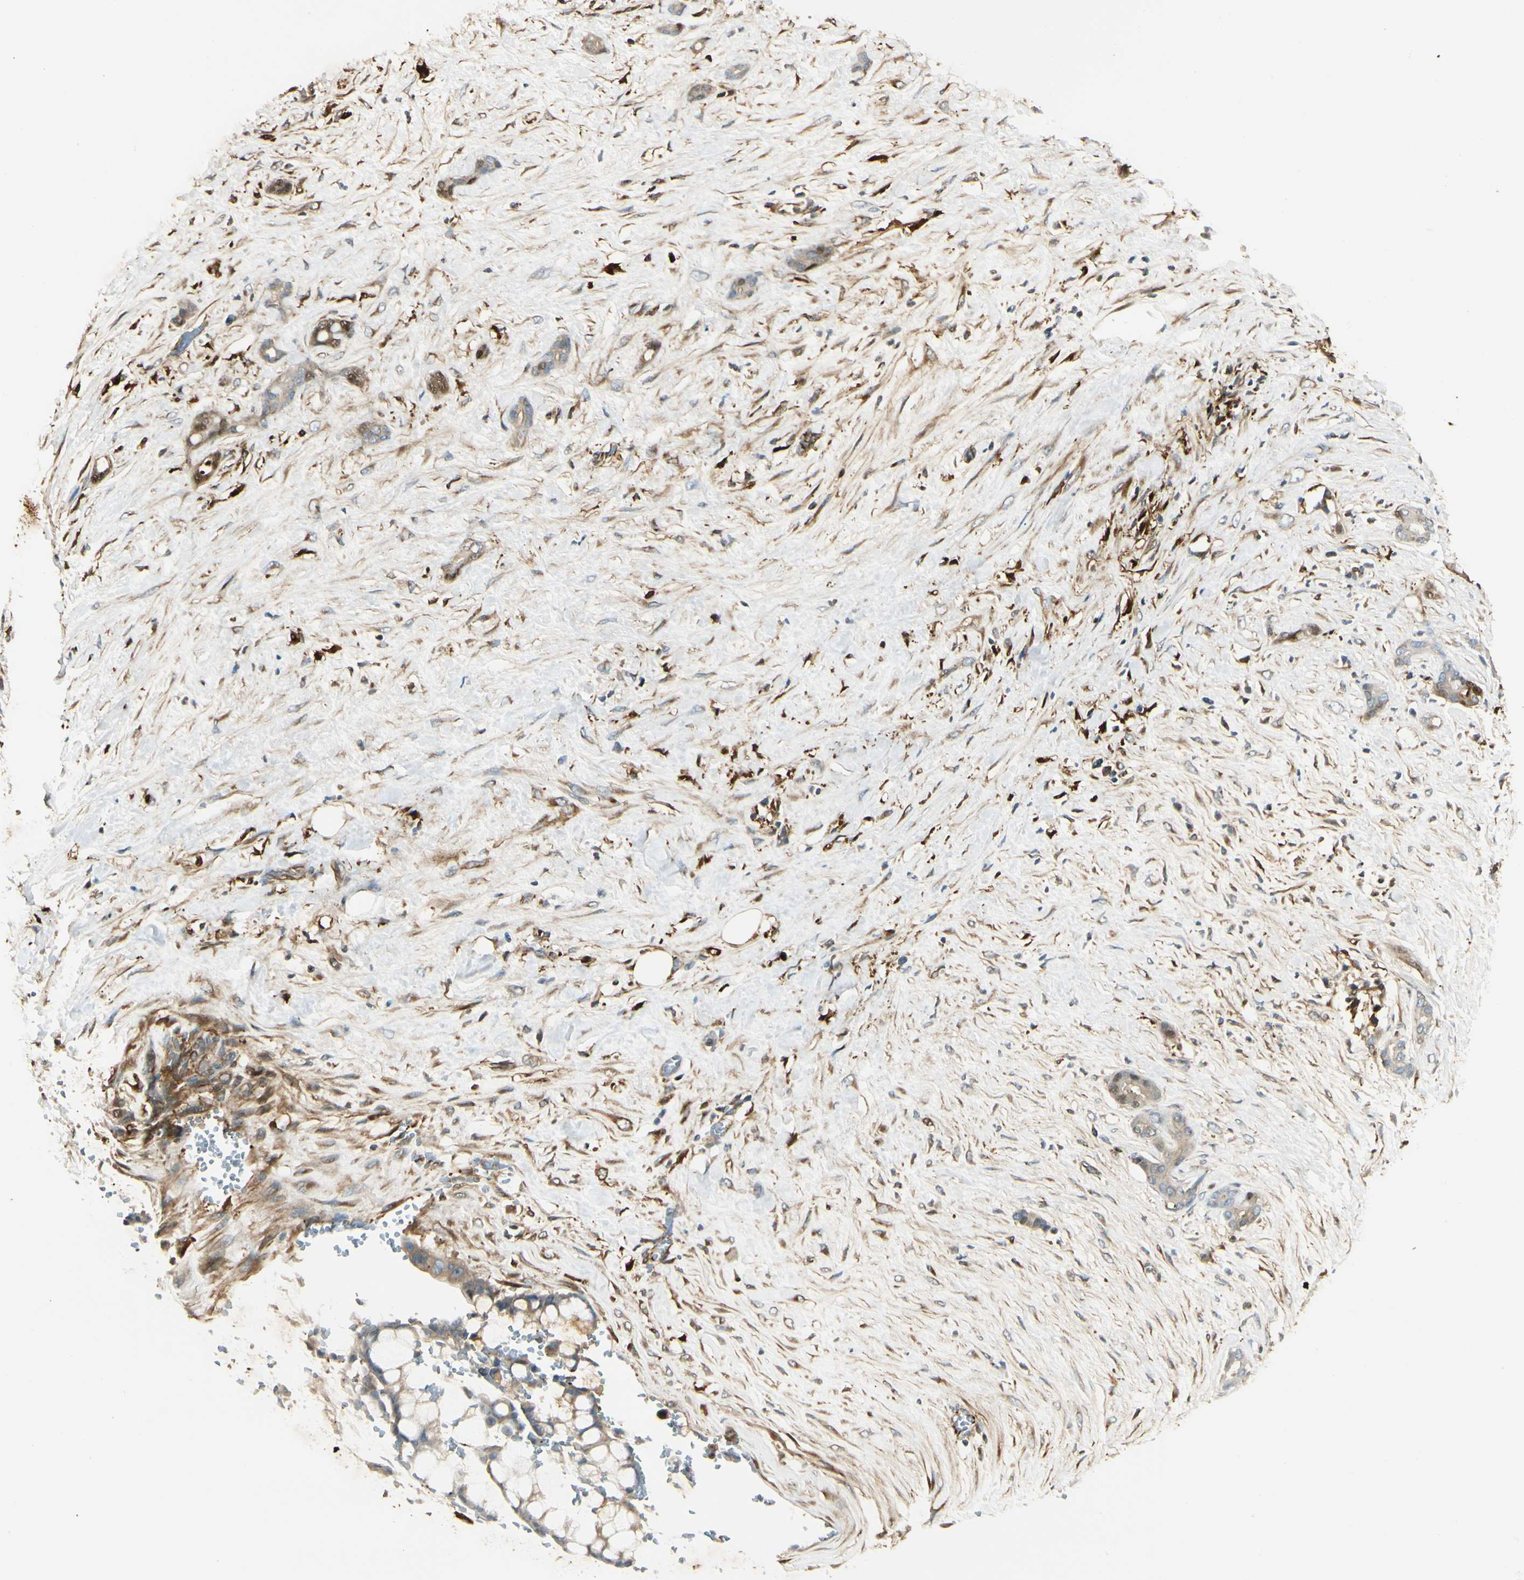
{"staining": {"intensity": "weak", "quantity": "25%-75%", "location": "cytoplasmic/membranous"}, "tissue": "pancreatic cancer", "cell_type": "Tumor cells", "image_type": "cancer", "snomed": [{"axis": "morphology", "description": "Adenocarcinoma, NOS"}, {"axis": "topography", "description": "Pancreas"}], "caption": "A photomicrograph of human pancreatic cancer stained for a protein shows weak cytoplasmic/membranous brown staining in tumor cells.", "gene": "FTH1", "patient": {"sex": "male", "age": 41}}